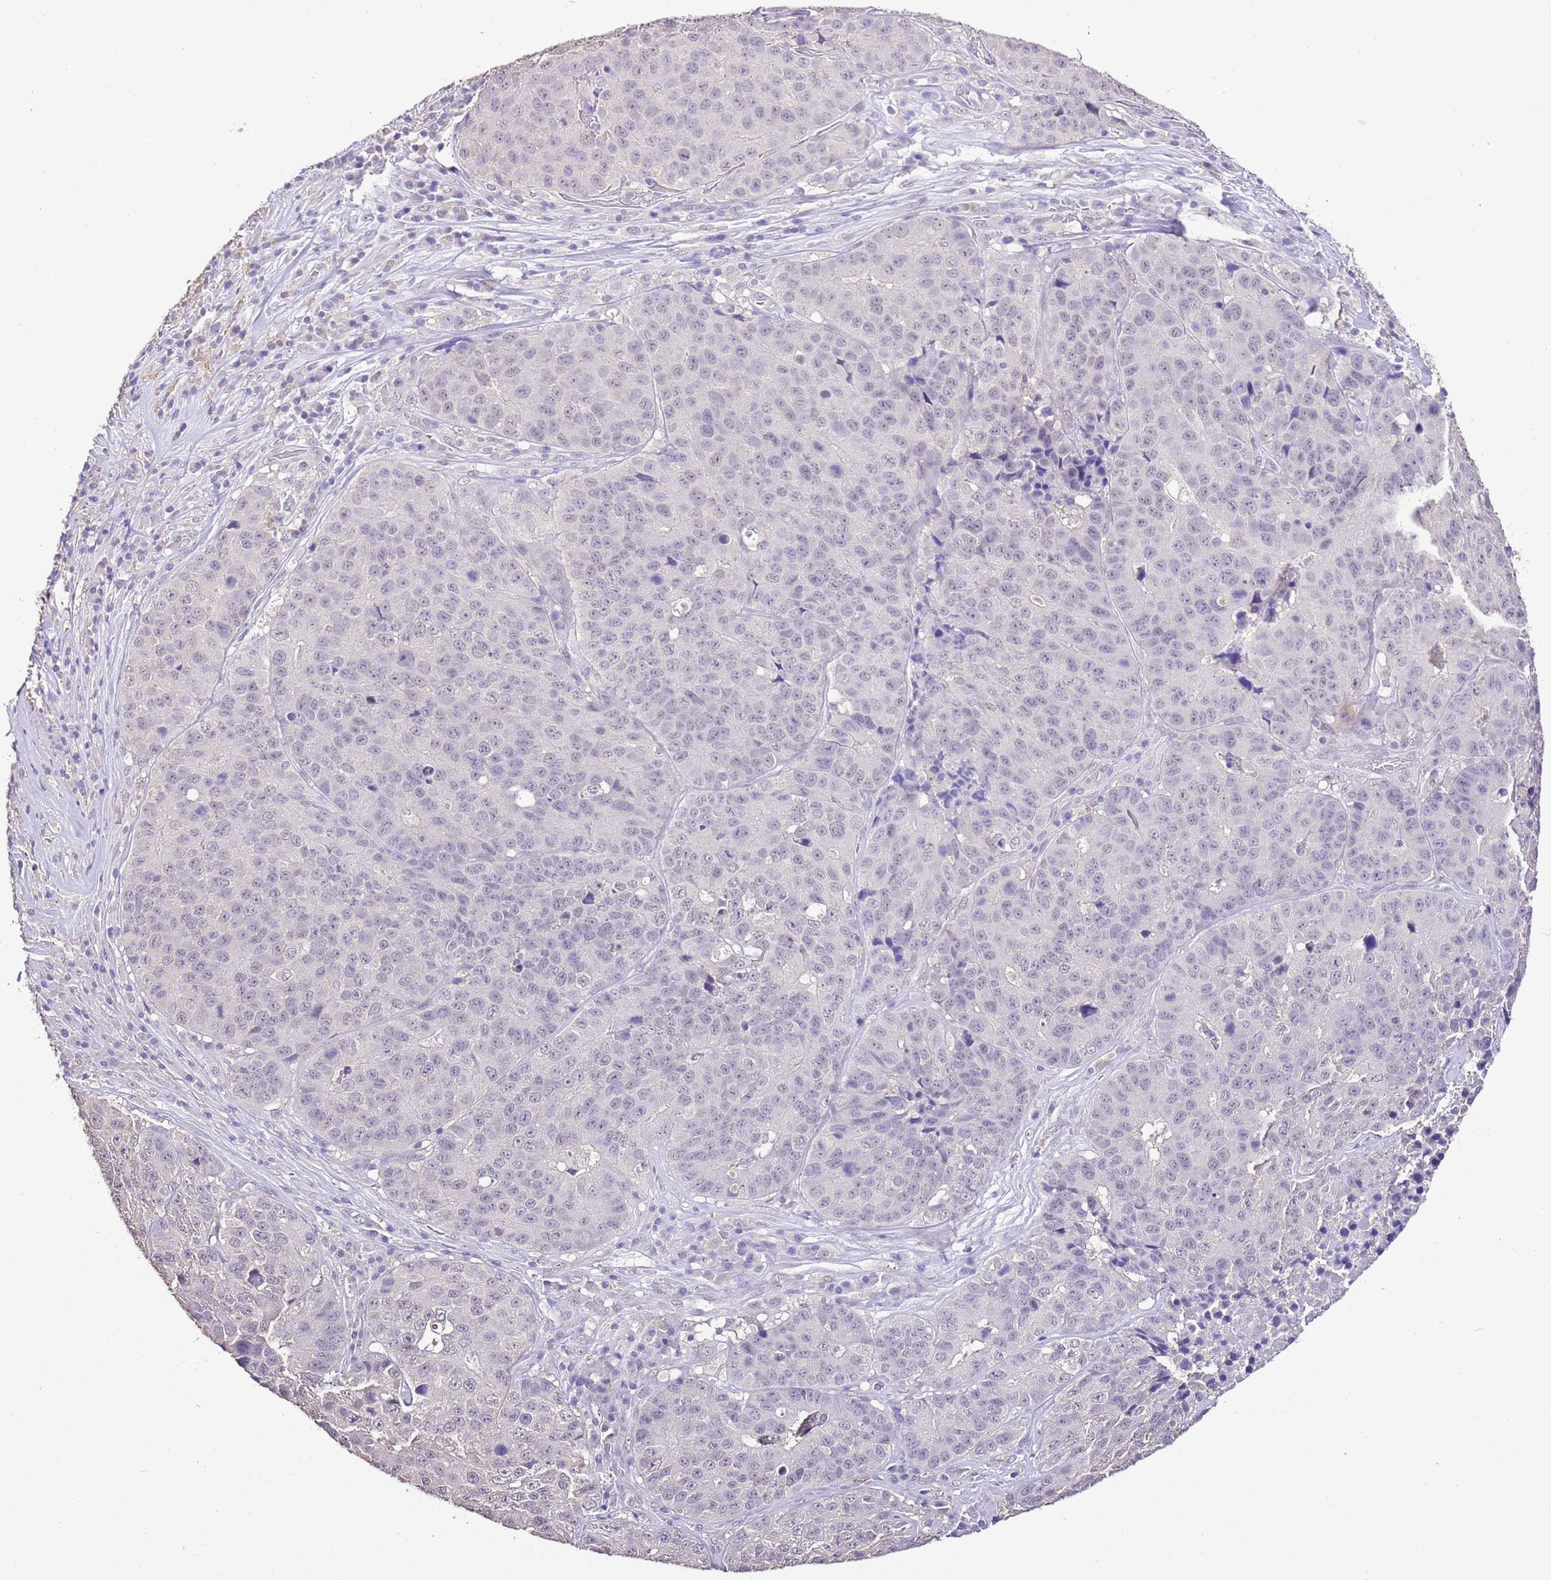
{"staining": {"intensity": "weak", "quantity": "25%-75%", "location": "nuclear"}, "tissue": "stomach cancer", "cell_type": "Tumor cells", "image_type": "cancer", "snomed": [{"axis": "morphology", "description": "Adenocarcinoma, NOS"}, {"axis": "topography", "description": "Stomach"}], "caption": "Immunohistochemical staining of human stomach adenocarcinoma exhibits low levels of weak nuclear protein staining in about 25%-75% of tumor cells. (Stains: DAB in brown, nuclei in blue, Microscopy: brightfield microscopy at high magnification).", "gene": "IZUMO4", "patient": {"sex": "male", "age": 71}}